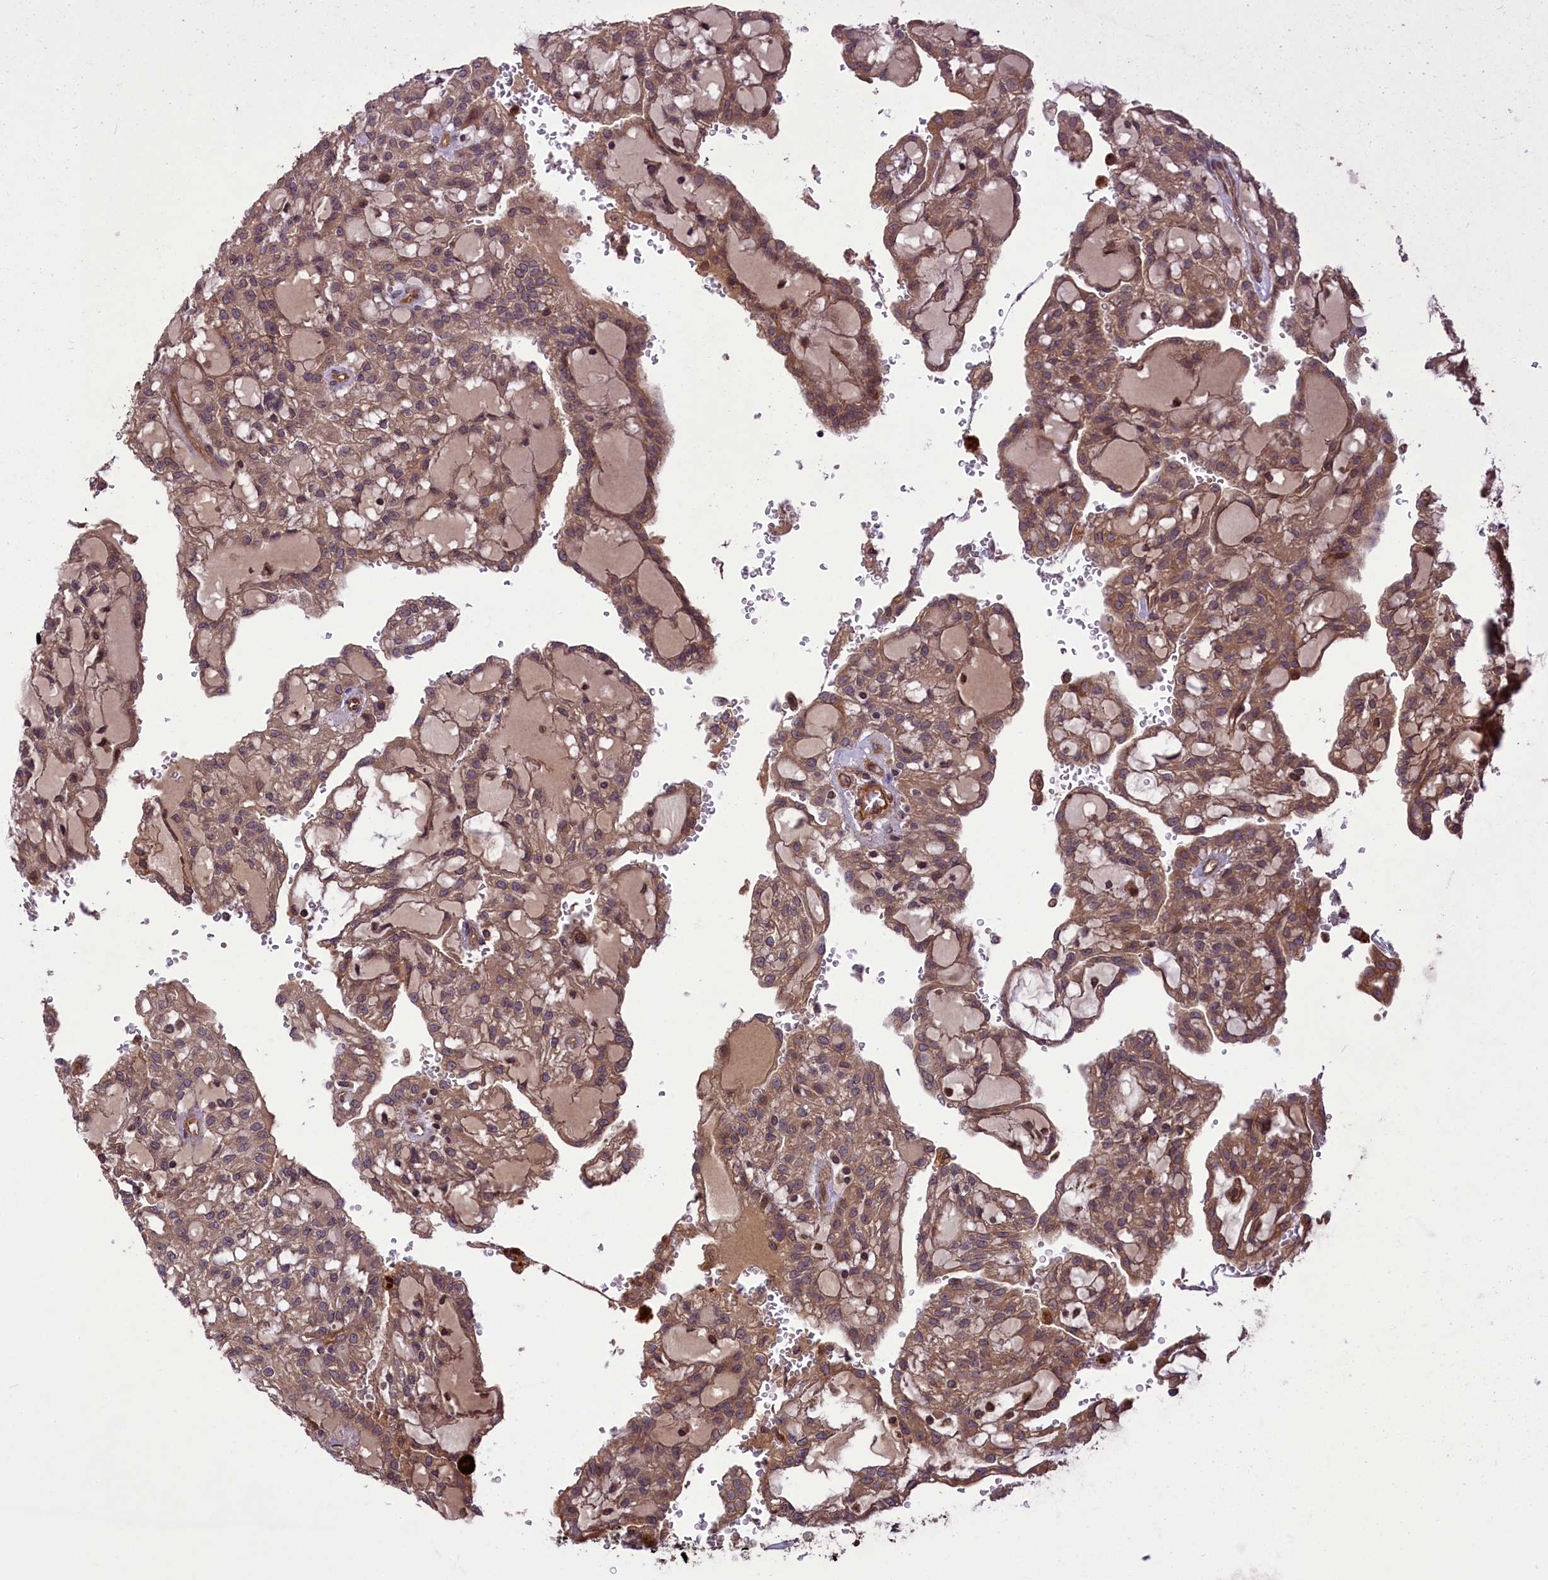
{"staining": {"intensity": "moderate", "quantity": ">75%", "location": "cytoplasmic/membranous"}, "tissue": "renal cancer", "cell_type": "Tumor cells", "image_type": "cancer", "snomed": [{"axis": "morphology", "description": "Adenocarcinoma, NOS"}, {"axis": "topography", "description": "Kidney"}], "caption": "Renal cancer (adenocarcinoma) was stained to show a protein in brown. There is medium levels of moderate cytoplasmic/membranous expression in approximately >75% of tumor cells.", "gene": "CCDC125", "patient": {"sex": "male", "age": 63}}